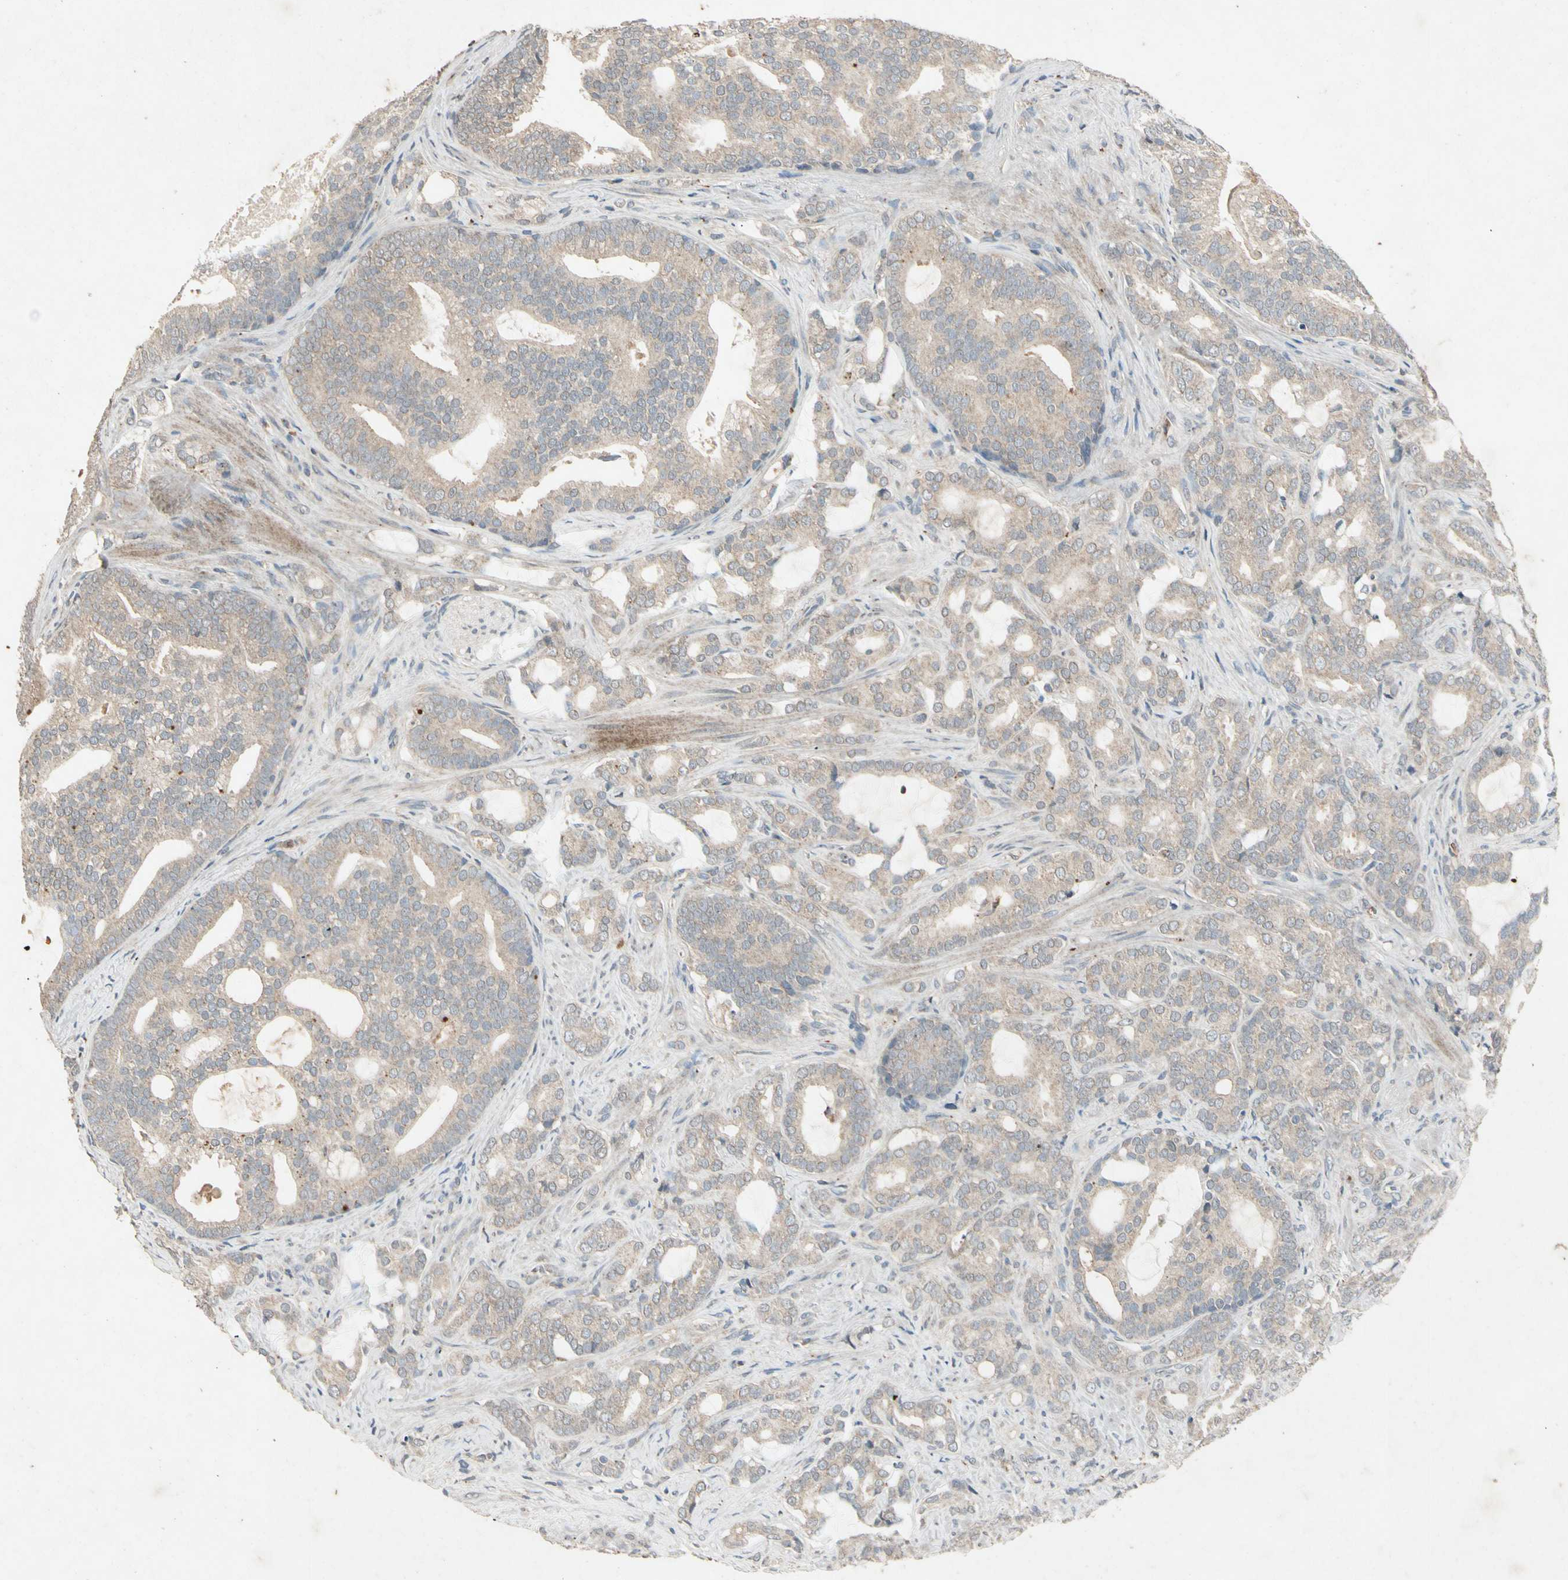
{"staining": {"intensity": "weak", "quantity": ">75%", "location": "cytoplasmic/membranous"}, "tissue": "prostate cancer", "cell_type": "Tumor cells", "image_type": "cancer", "snomed": [{"axis": "morphology", "description": "Adenocarcinoma, Low grade"}, {"axis": "topography", "description": "Prostate"}], "caption": "Protein expression analysis of human prostate cancer (adenocarcinoma (low-grade)) reveals weak cytoplasmic/membranous staining in about >75% of tumor cells.", "gene": "GPLD1", "patient": {"sex": "male", "age": 58}}